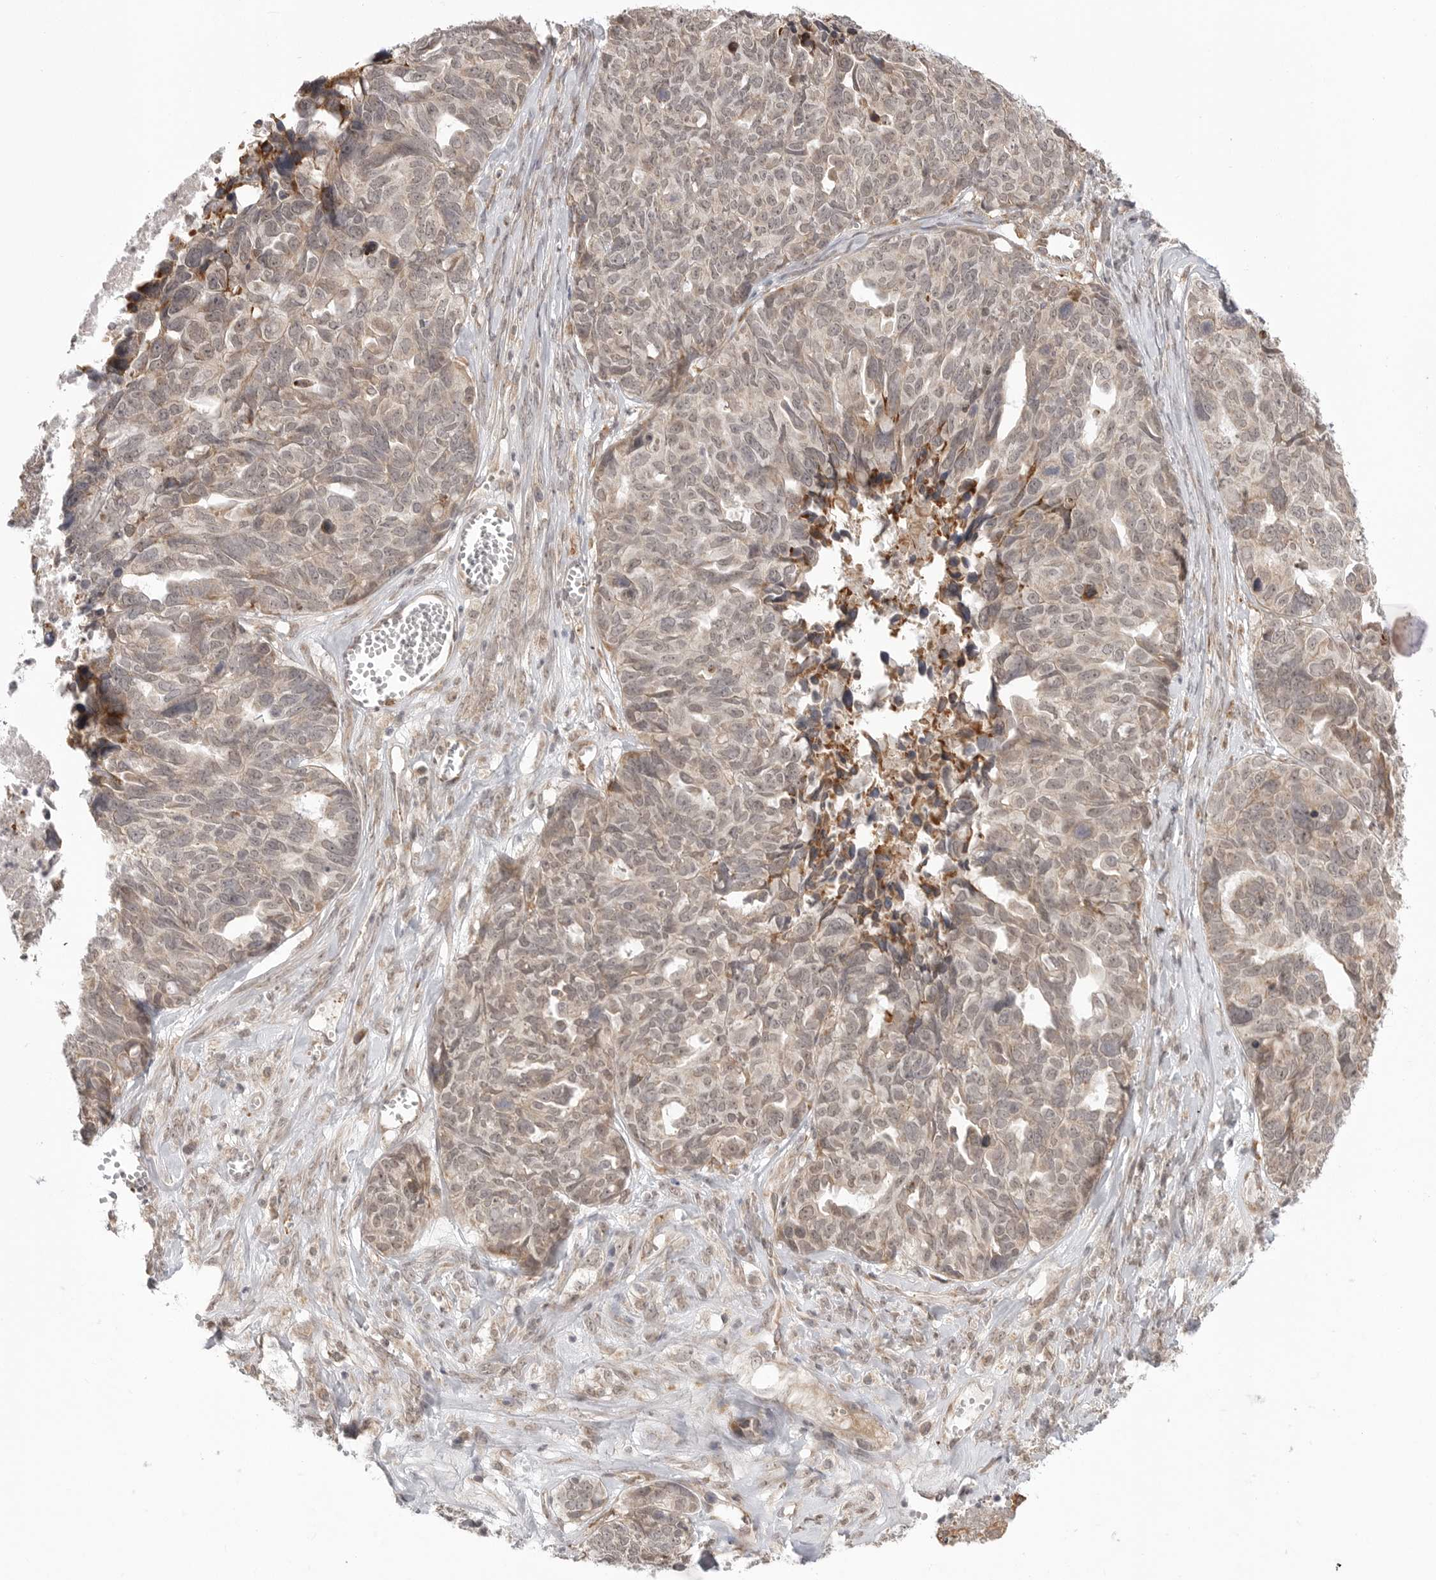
{"staining": {"intensity": "weak", "quantity": "<25%", "location": "cytoplasmic/membranous"}, "tissue": "ovarian cancer", "cell_type": "Tumor cells", "image_type": "cancer", "snomed": [{"axis": "morphology", "description": "Cystadenocarcinoma, serous, NOS"}, {"axis": "topography", "description": "Ovary"}], "caption": "A histopathology image of human serous cystadenocarcinoma (ovarian) is negative for staining in tumor cells.", "gene": "KALRN", "patient": {"sex": "female", "age": 79}}